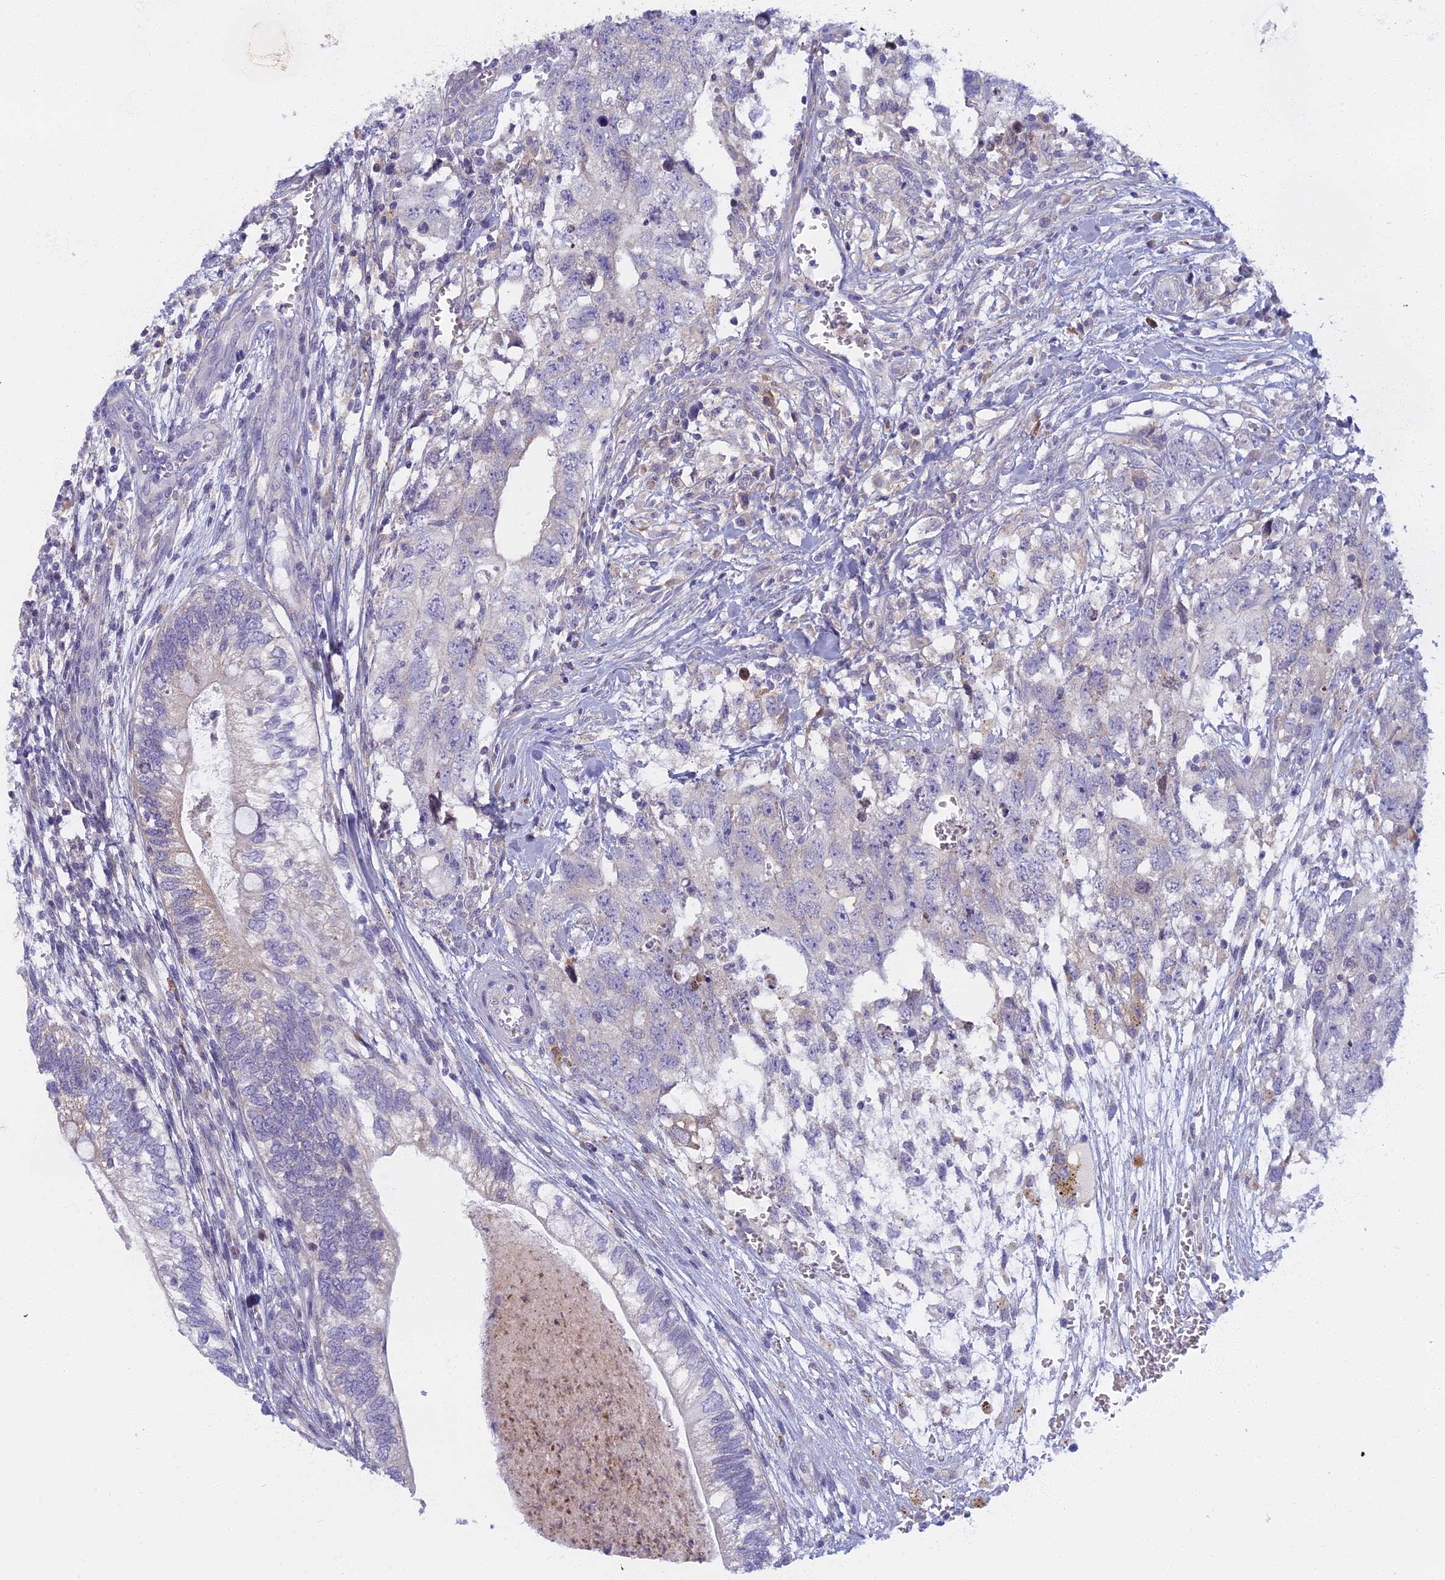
{"staining": {"intensity": "negative", "quantity": "none", "location": "none"}, "tissue": "testis cancer", "cell_type": "Tumor cells", "image_type": "cancer", "snomed": [{"axis": "morphology", "description": "Seminoma, NOS"}, {"axis": "morphology", "description": "Carcinoma, Embryonal, NOS"}, {"axis": "topography", "description": "Testis"}], "caption": "Tumor cells show no significant protein positivity in testis embryonal carcinoma.", "gene": "DDX51", "patient": {"sex": "male", "age": 29}}